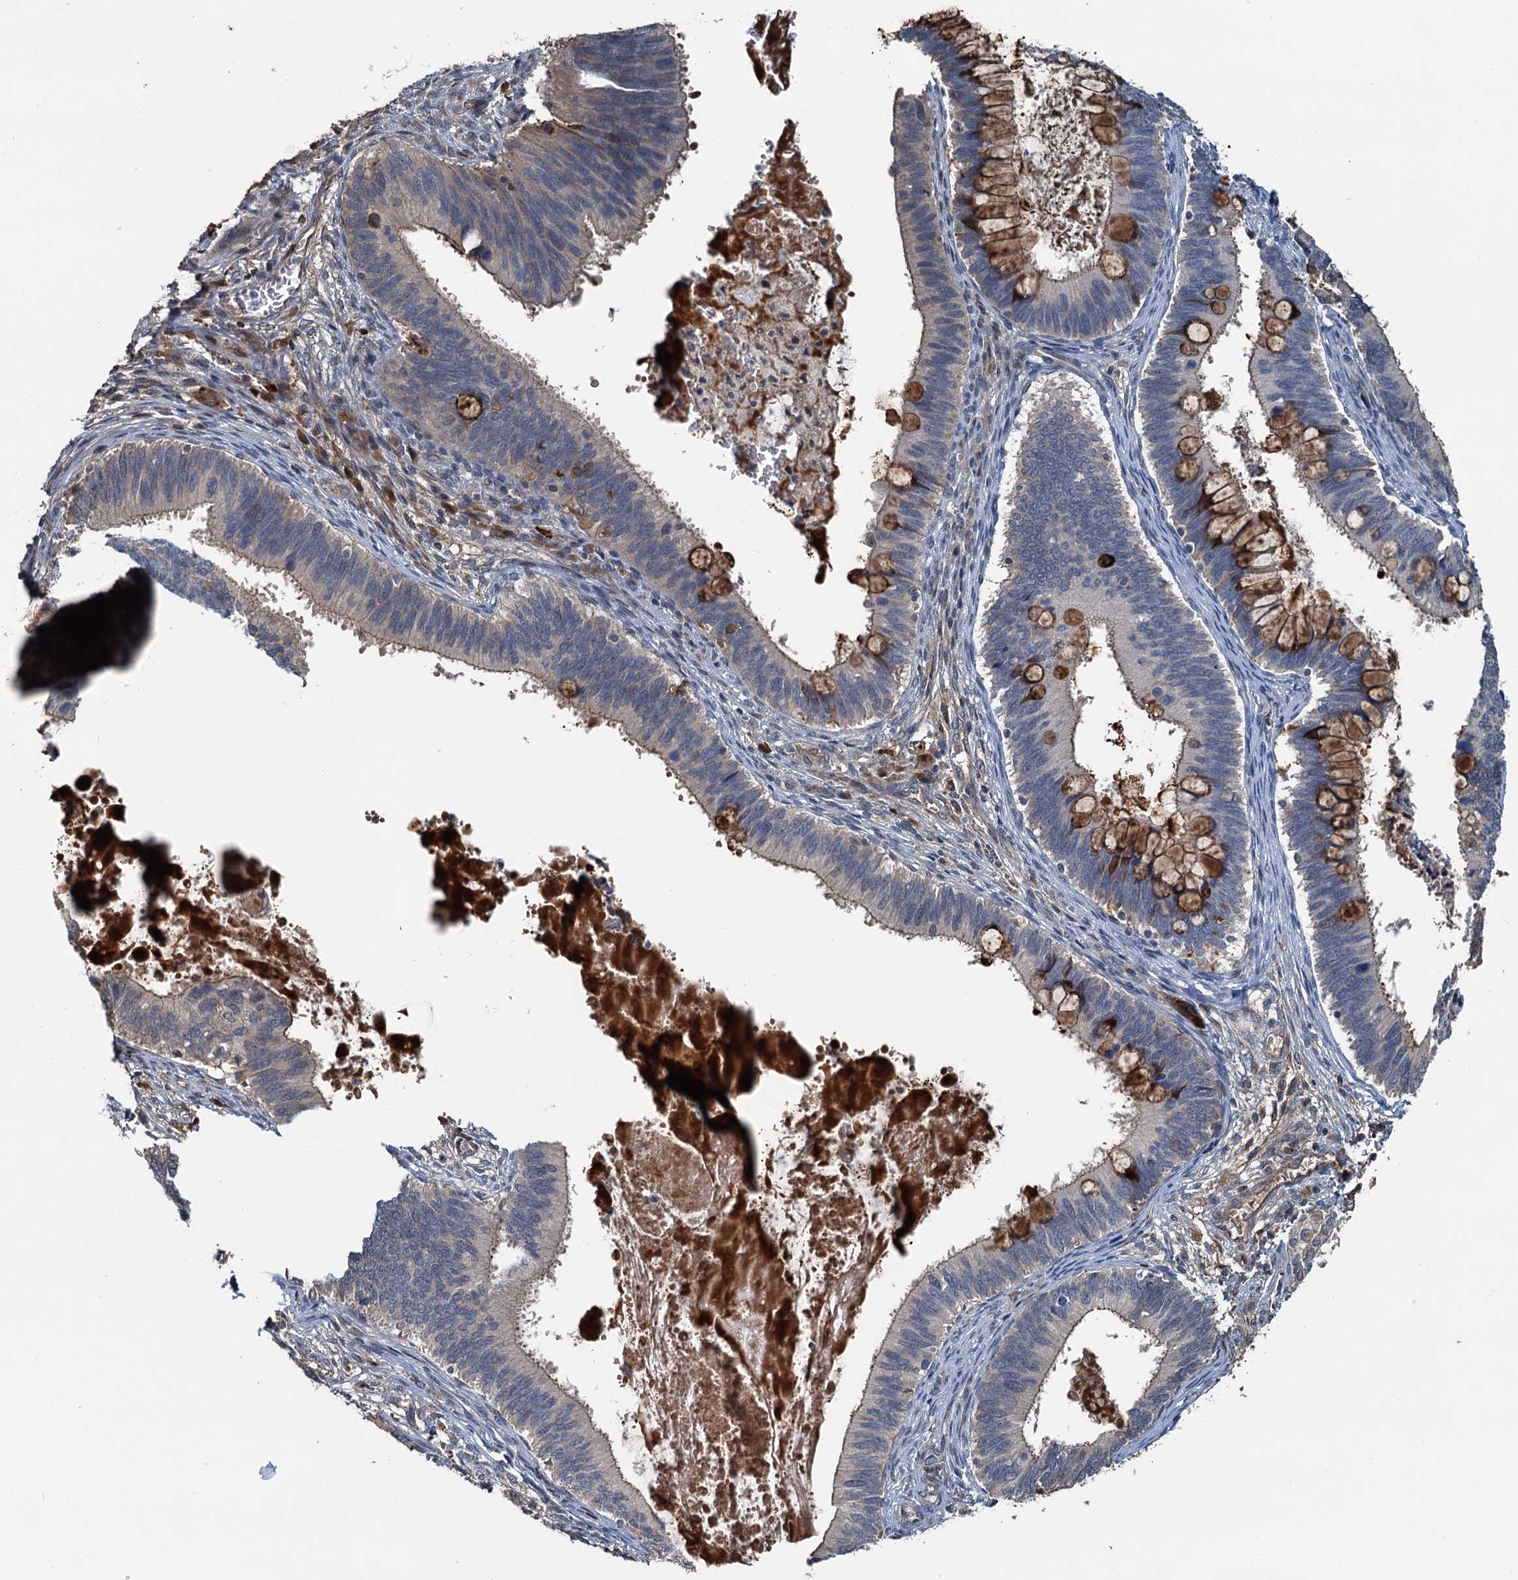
{"staining": {"intensity": "strong", "quantity": "<25%", "location": "cytoplasmic/membranous"}, "tissue": "cervical cancer", "cell_type": "Tumor cells", "image_type": "cancer", "snomed": [{"axis": "morphology", "description": "Adenocarcinoma, NOS"}, {"axis": "topography", "description": "Cervix"}], "caption": "A brown stain shows strong cytoplasmic/membranous staining of a protein in cervical adenocarcinoma tumor cells. (brown staining indicates protein expression, while blue staining denotes nuclei).", "gene": "TEDC1", "patient": {"sex": "female", "age": 42}}